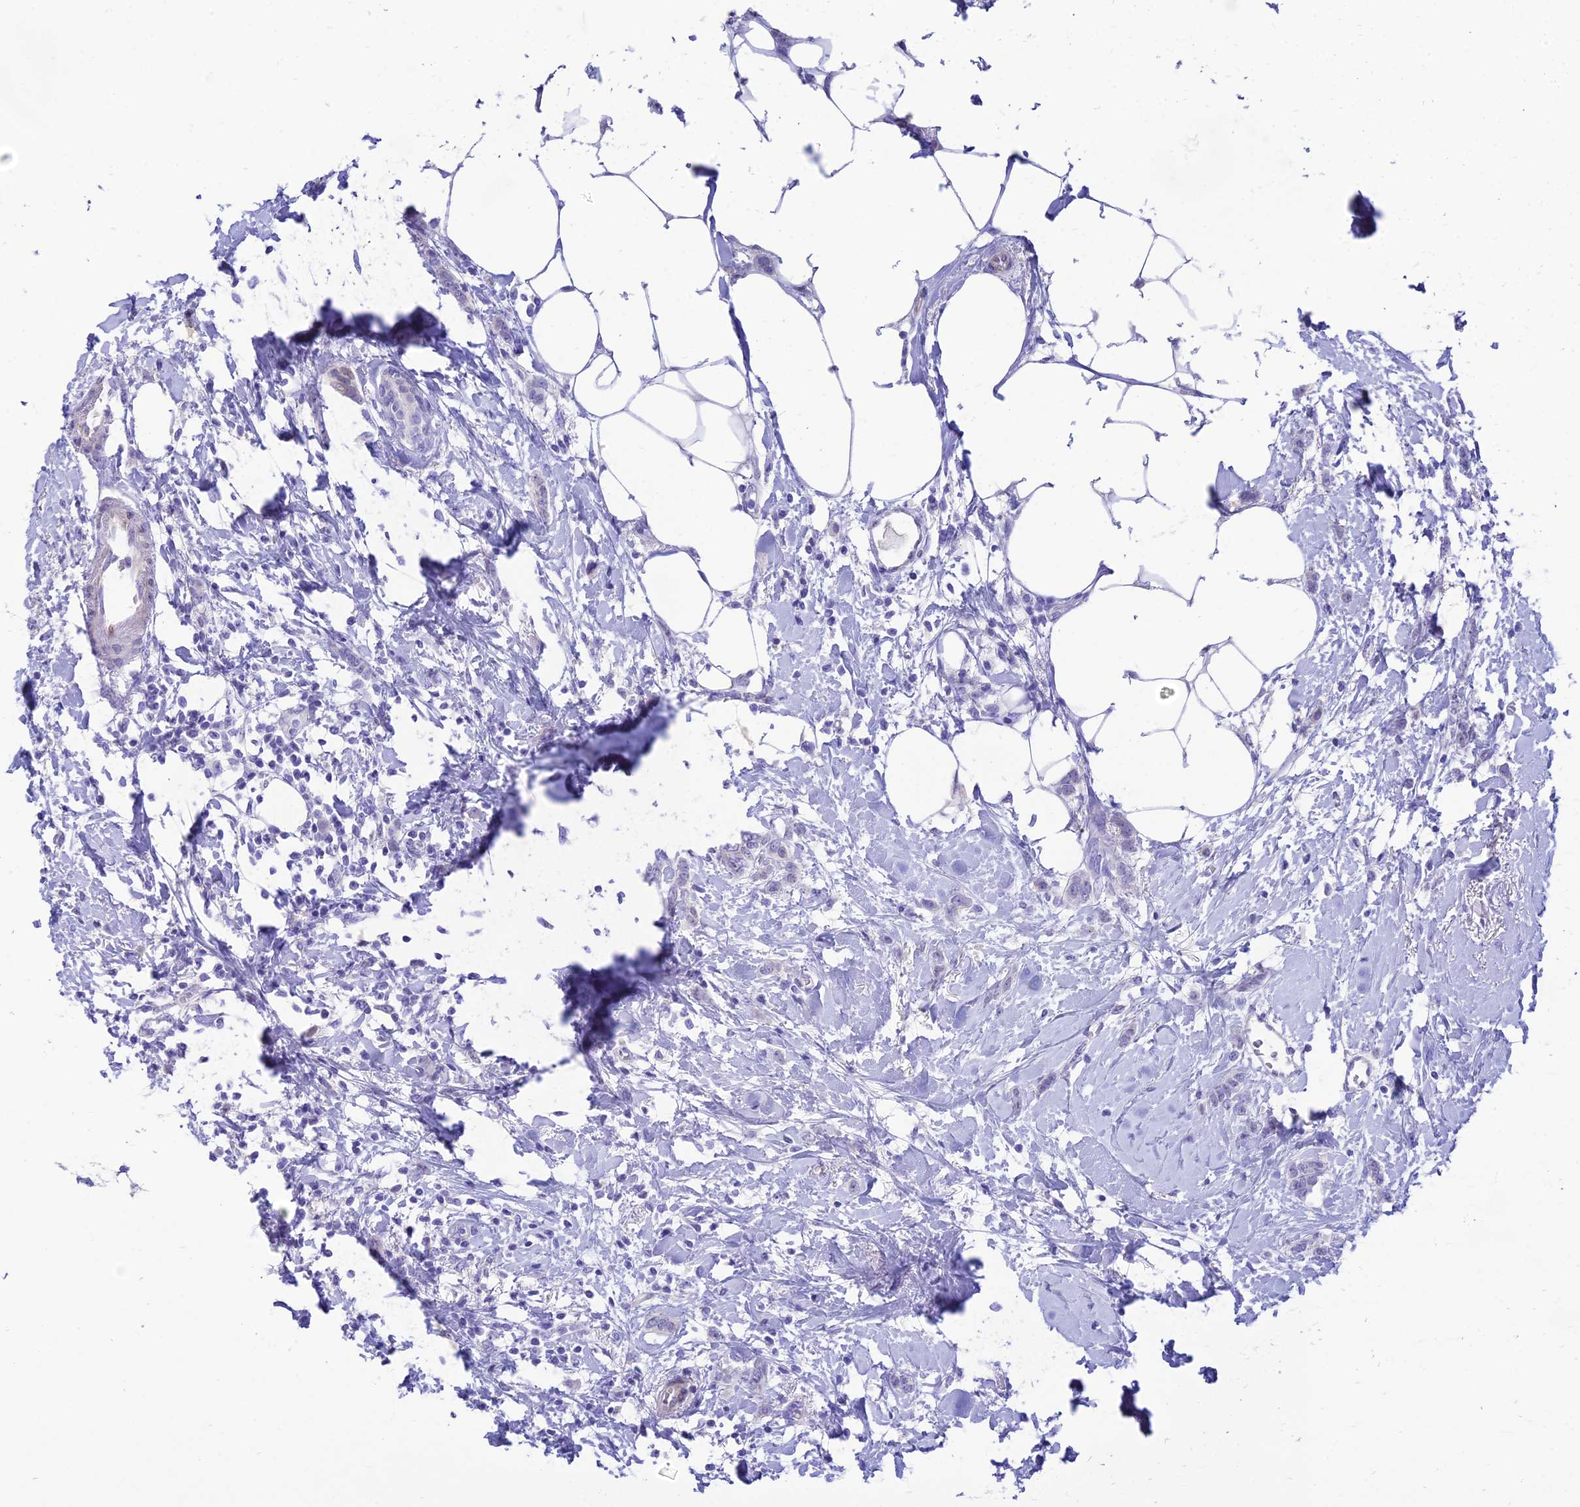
{"staining": {"intensity": "negative", "quantity": "none", "location": "none"}, "tissue": "breast cancer", "cell_type": "Tumor cells", "image_type": "cancer", "snomed": [{"axis": "morphology", "description": "Duct carcinoma"}, {"axis": "topography", "description": "Breast"}], "caption": "Immunohistochemistry image of neoplastic tissue: human breast cancer stained with DAB displays no significant protein staining in tumor cells. Brightfield microscopy of immunohistochemistry (IHC) stained with DAB (3,3'-diaminobenzidine) (brown) and hematoxylin (blue), captured at high magnification.", "gene": "TAC3", "patient": {"sex": "female", "age": 72}}